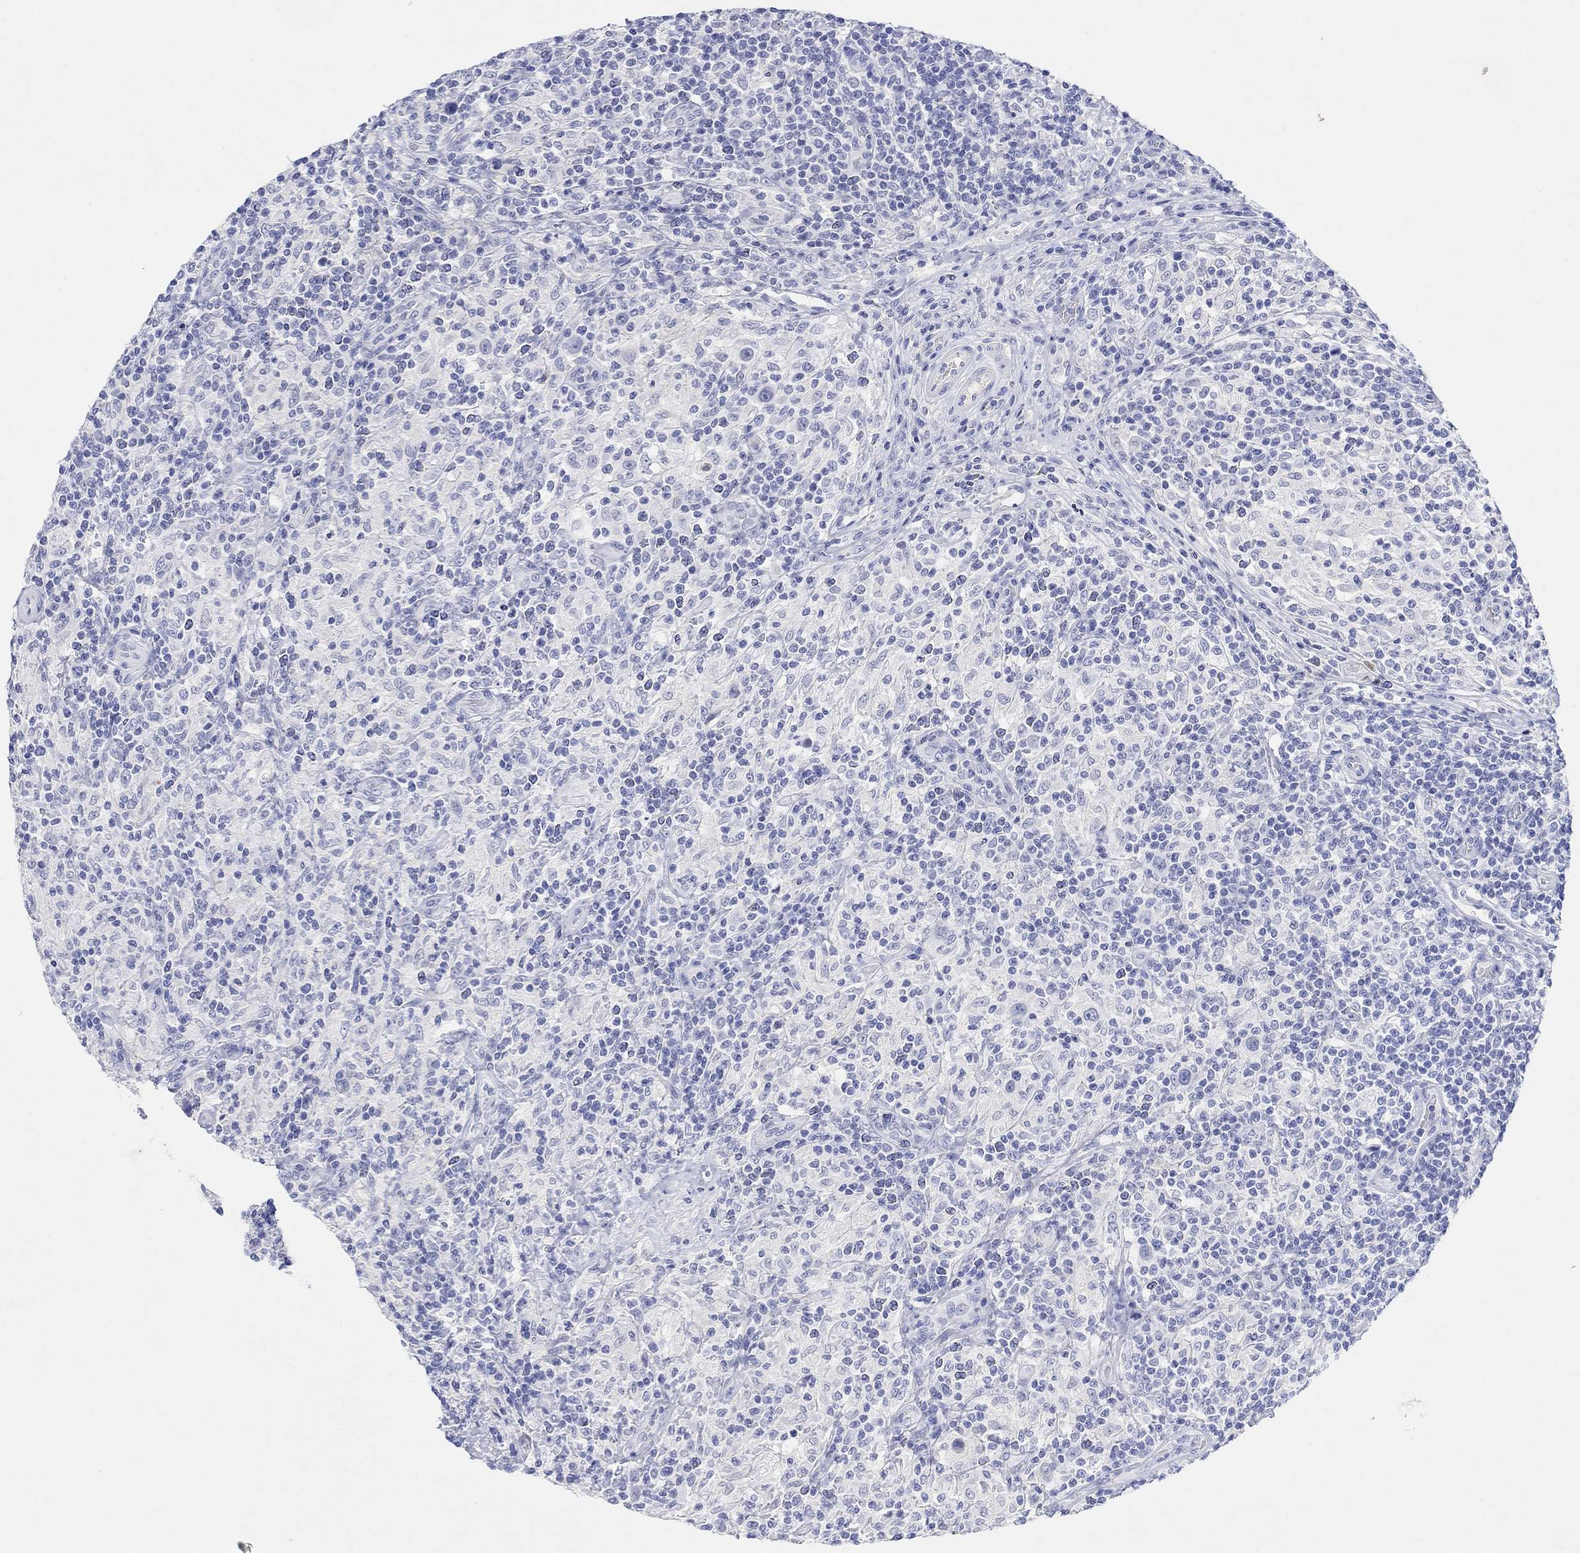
{"staining": {"intensity": "negative", "quantity": "none", "location": "none"}, "tissue": "lymphoma", "cell_type": "Tumor cells", "image_type": "cancer", "snomed": [{"axis": "morphology", "description": "Hodgkin's disease, NOS"}, {"axis": "topography", "description": "Lymph node"}], "caption": "Immunohistochemistry photomicrograph of human Hodgkin's disease stained for a protein (brown), which reveals no staining in tumor cells.", "gene": "TYR", "patient": {"sex": "male", "age": 70}}